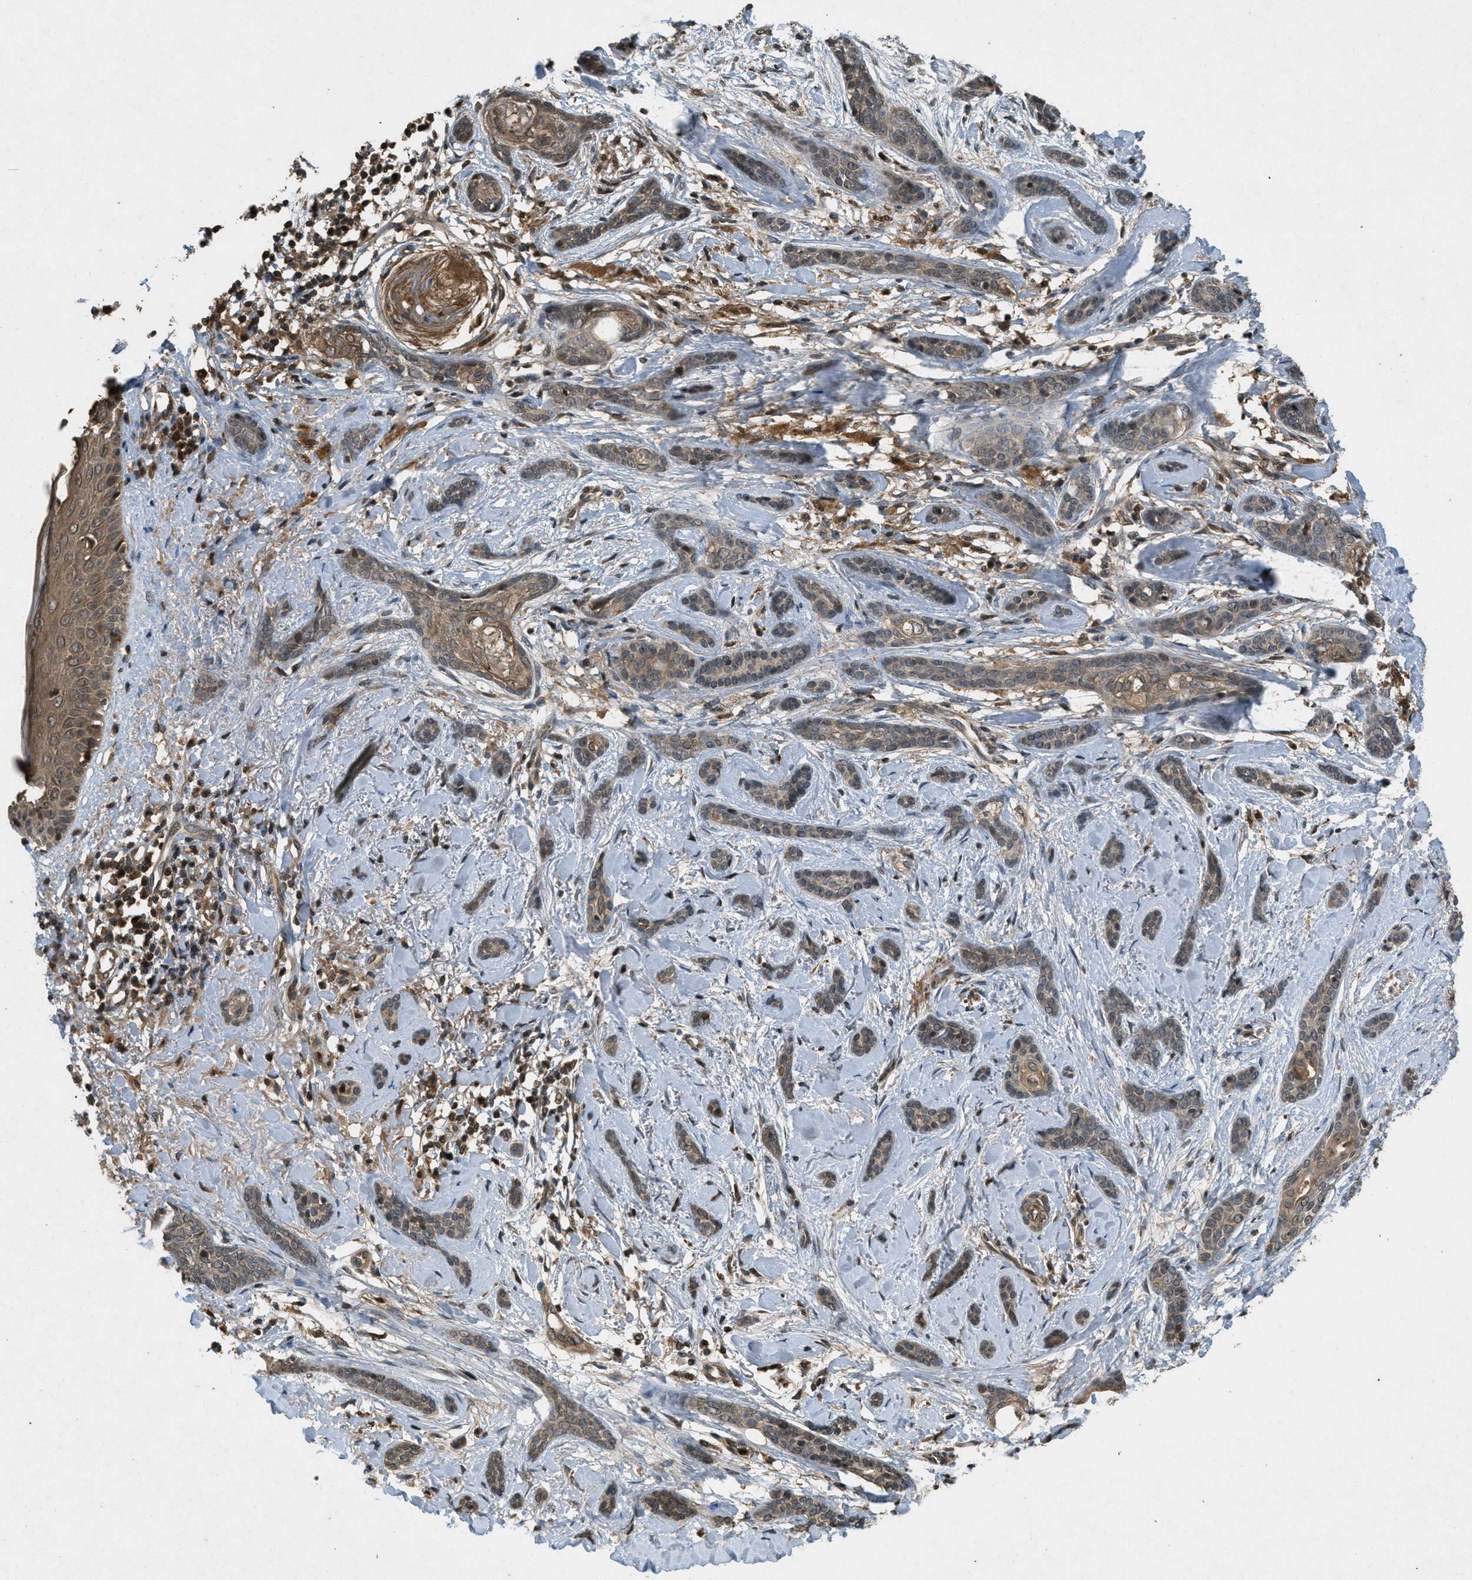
{"staining": {"intensity": "moderate", "quantity": ">75%", "location": "cytoplasmic/membranous"}, "tissue": "skin cancer", "cell_type": "Tumor cells", "image_type": "cancer", "snomed": [{"axis": "morphology", "description": "Basal cell carcinoma"}, {"axis": "morphology", "description": "Adnexal tumor, benign"}, {"axis": "topography", "description": "Skin"}], "caption": "Human basal cell carcinoma (skin) stained with a protein marker displays moderate staining in tumor cells.", "gene": "ATG7", "patient": {"sex": "female", "age": 42}}